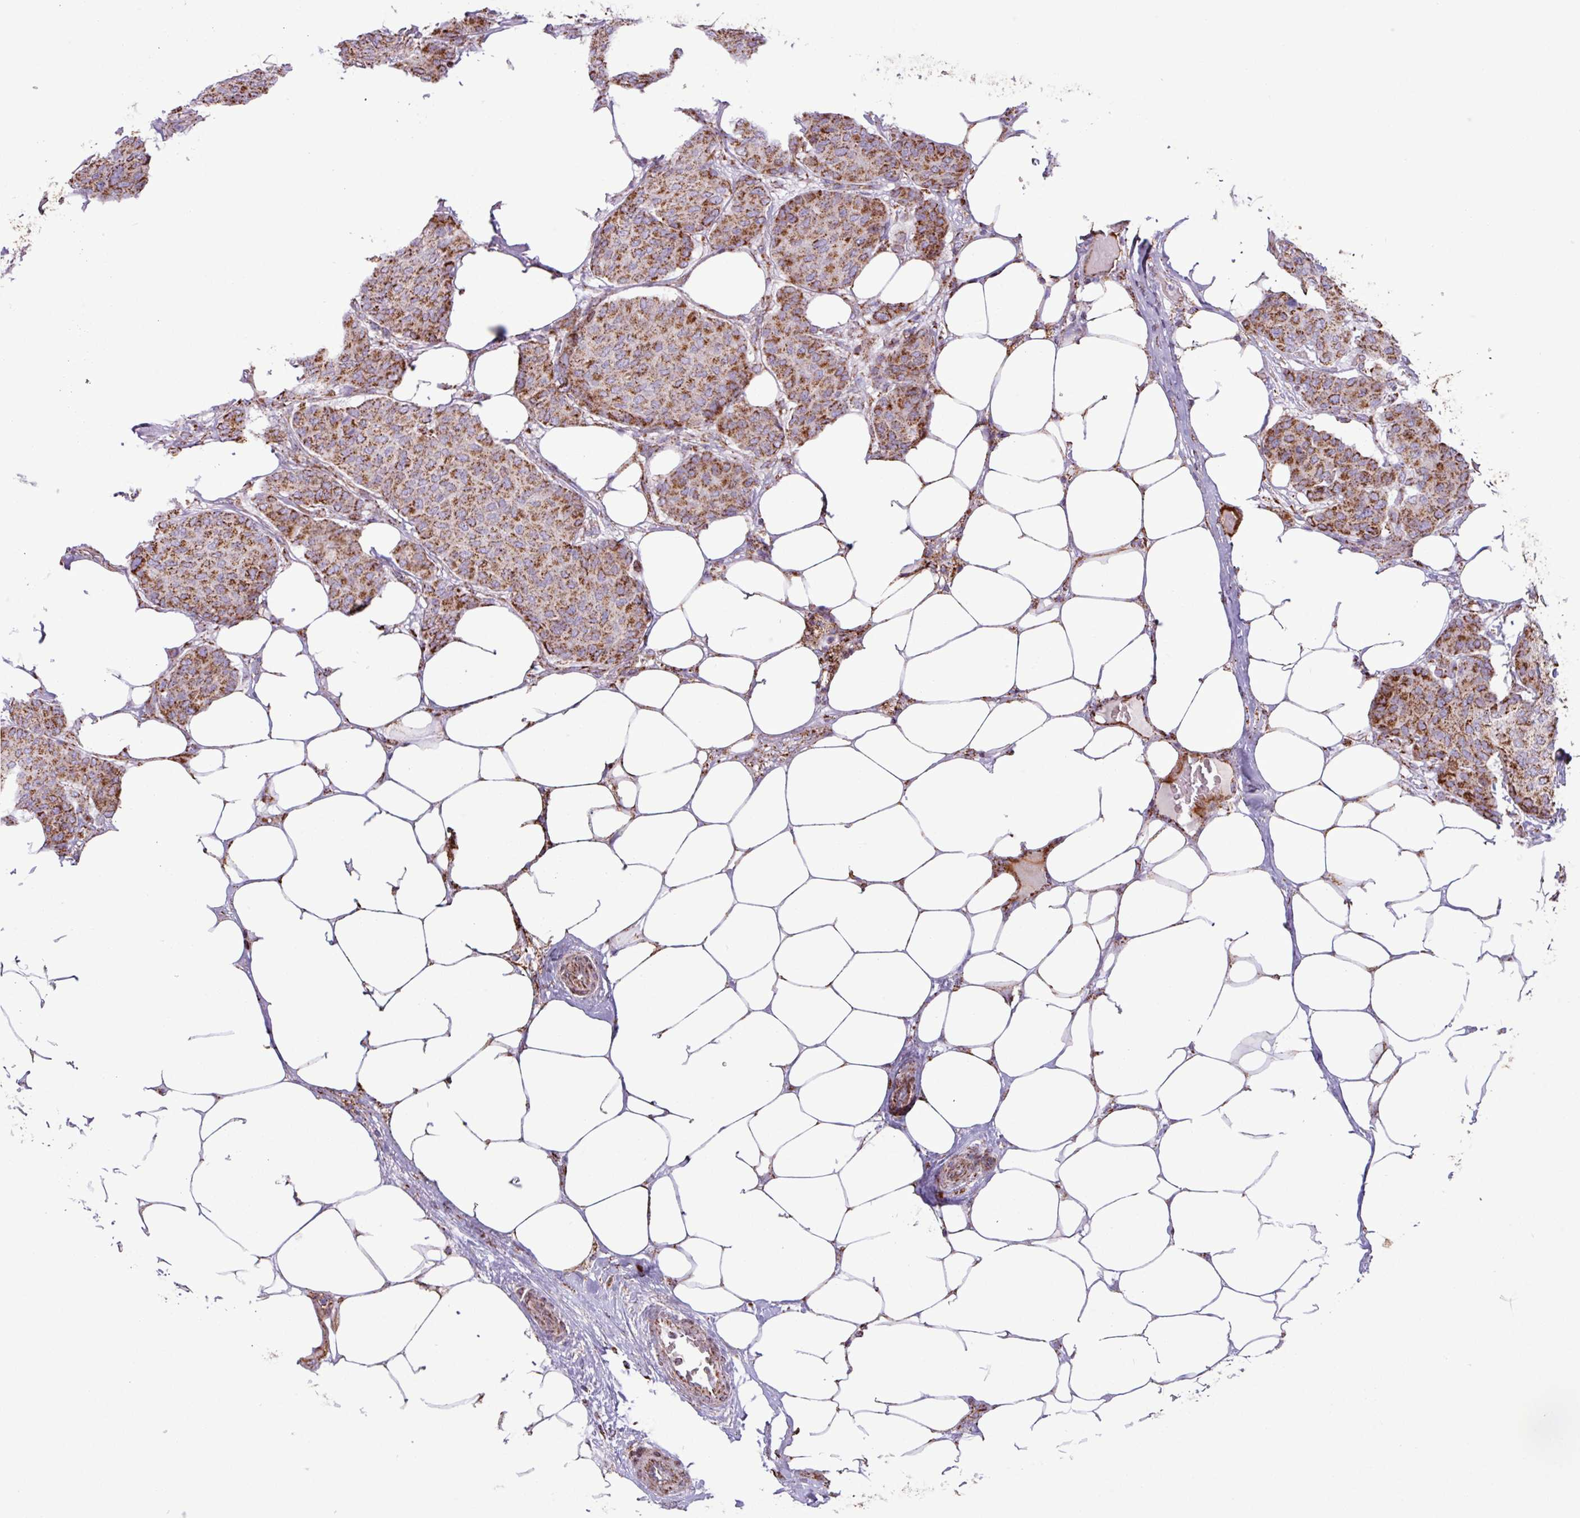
{"staining": {"intensity": "moderate", "quantity": ">75%", "location": "cytoplasmic/membranous"}, "tissue": "breast cancer", "cell_type": "Tumor cells", "image_type": "cancer", "snomed": [{"axis": "morphology", "description": "Duct carcinoma"}, {"axis": "topography", "description": "Breast"}], "caption": "A brown stain shows moderate cytoplasmic/membranous positivity of a protein in human breast cancer tumor cells. The staining is performed using DAB (3,3'-diaminobenzidine) brown chromogen to label protein expression. The nuclei are counter-stained blue using hematoxylin.", "gene": "RTL3", "patient": {"sex": "female", "age": 75}}